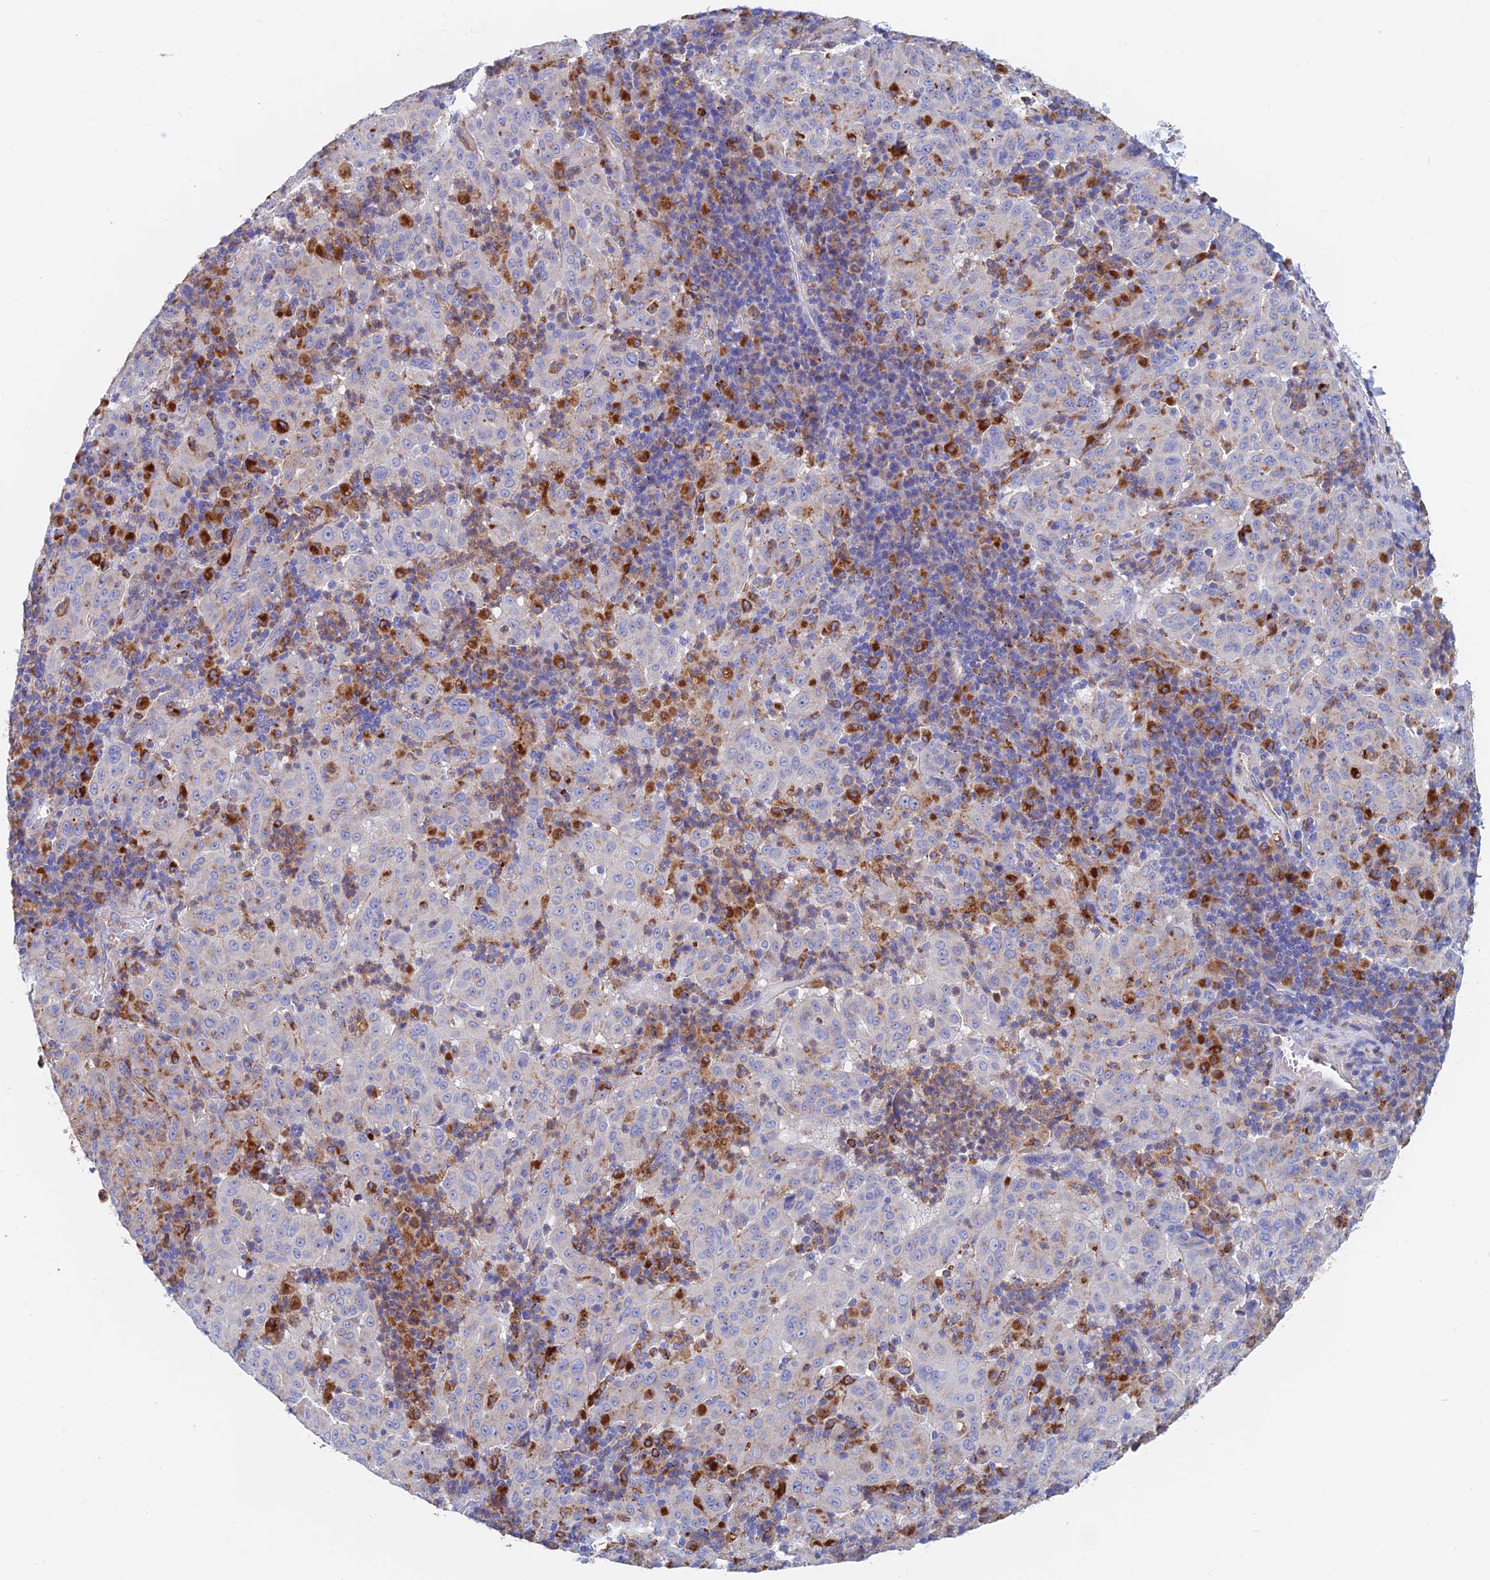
{"staining": {"intensity": "weak", "quantity": "<25%", "location": "cytoplasmic/membranous"}, "tissue": "pancreatic cancer", "cell_type": "Tumor cells", "image_type": "cancer", "snomed": [{"axis": "morphology", "description": "Adenocarcinoma, NOS"}, {"axis": "topography", "description": "Pancreas"}], "caption": "Protein analysis of pancreatic adenocarcinoma reveals no significant staining in tumor cells. The staining was performed using DAB (3,3'-diaminobenzidine) to visualize the protein expression in brown, while the nuclei were stained in blue with hematoxylin (Magnification: 20x).", "gene": "SPNS1", "patient": {"sex": "male", "age": 63}}